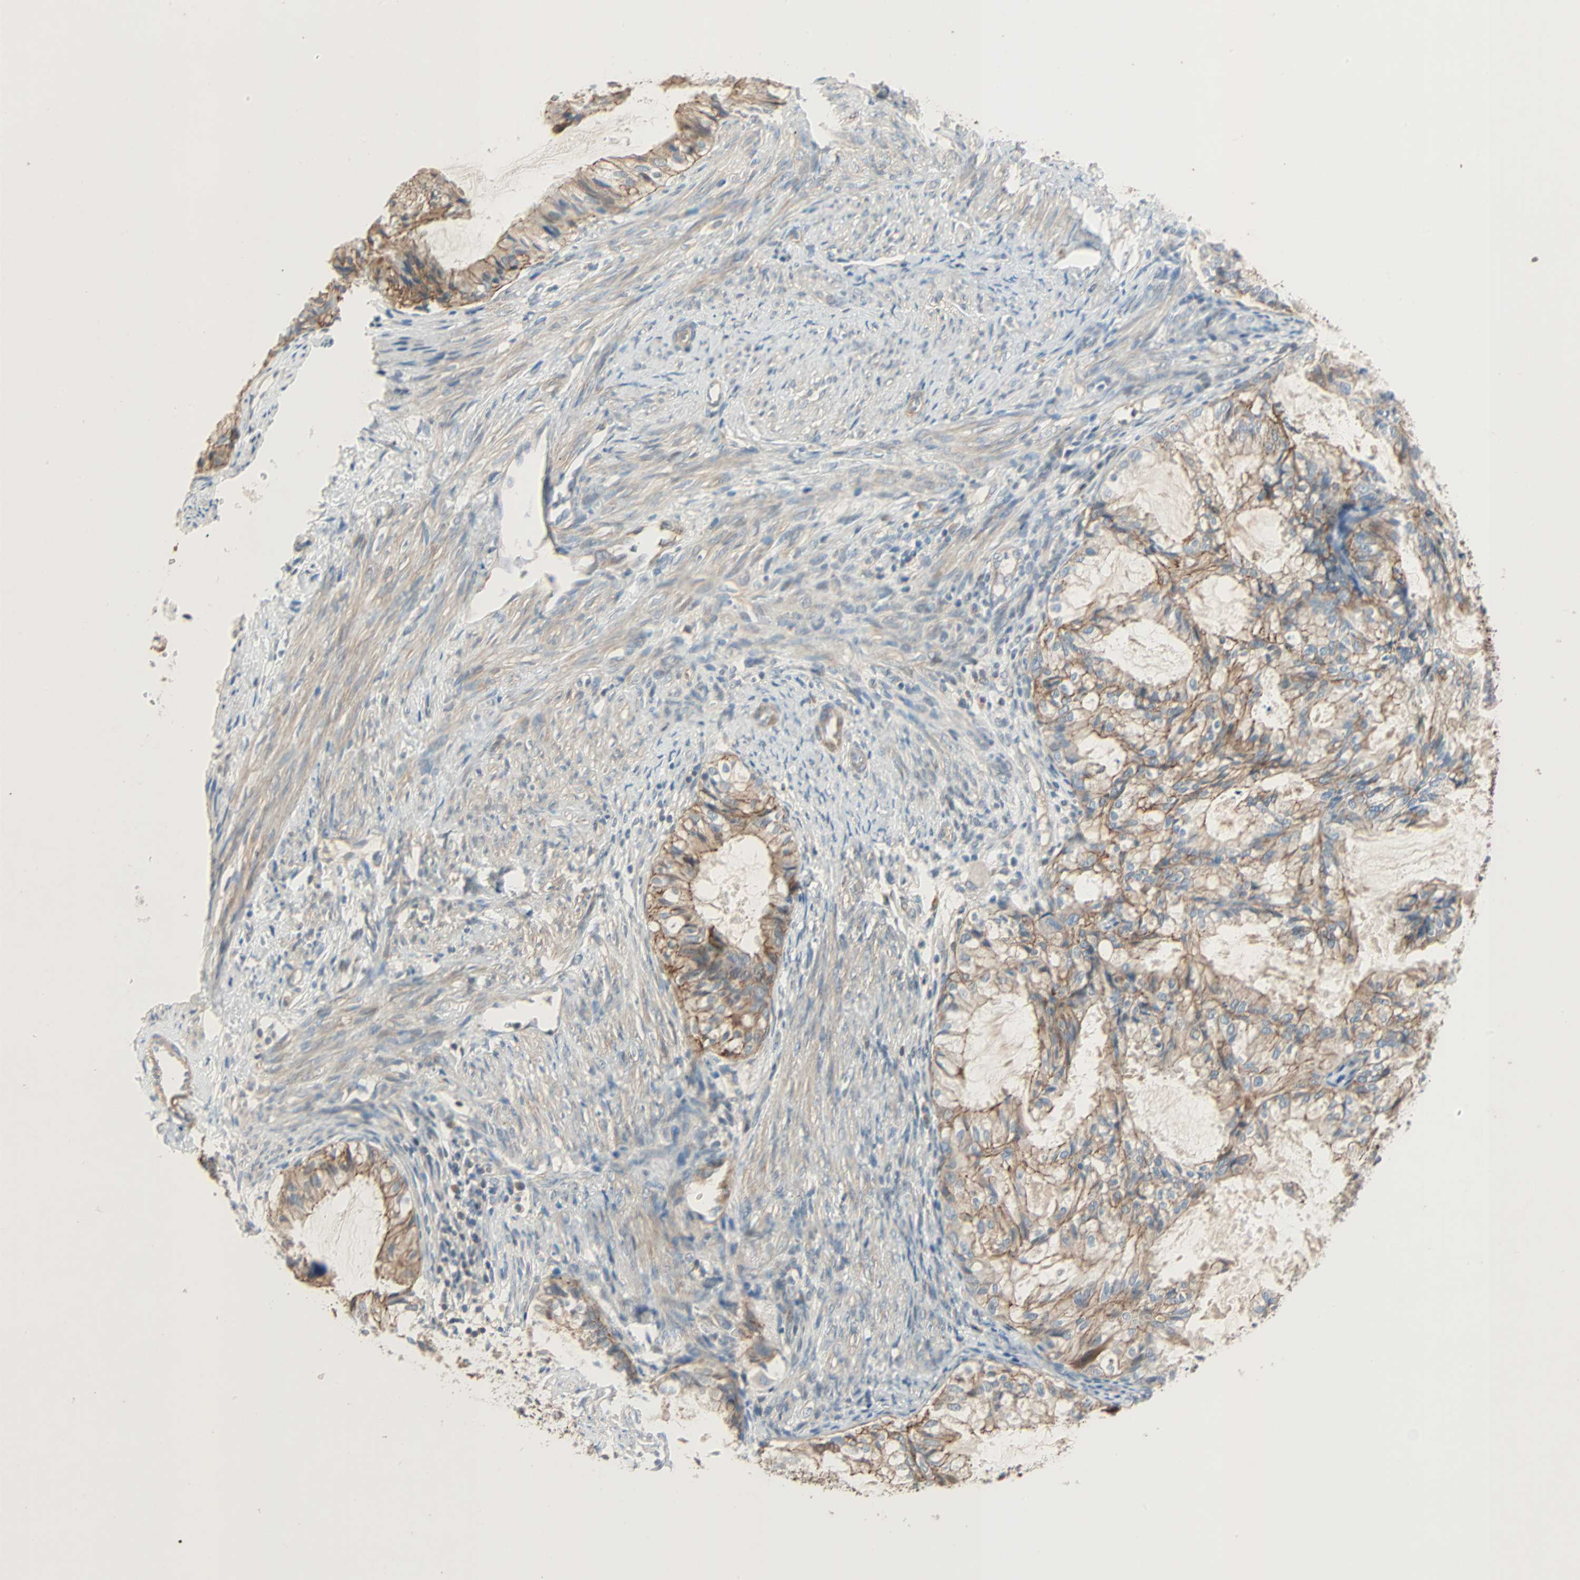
{"staining": {"intensity": "moderate", "quantity": ">75%", "location": "cytoplasmic/membranous"}, "tissue": "cervical cancer", "cell_type": "Tumor cells", "image_type": "cancer", "snomed": [{"axis": "morphology", "description": "Normal tissue, NOS"}, {"axis": "morphology", "description": "Adenocarcinoma, NOS"}, {"axis": "topography", "description": "Cervix"}, {"axis": "topography", "description": "Endometrium"}], "caption": "Immunohistochemical staining of human cervical cancer (adenocarcinoma) reveals medium levels of moderate cytoplasmic/membranous staining in about >75% of tumor cells.", "gene": "TNFRSF12A", "patient": {"sex": "female", "age": 86}}